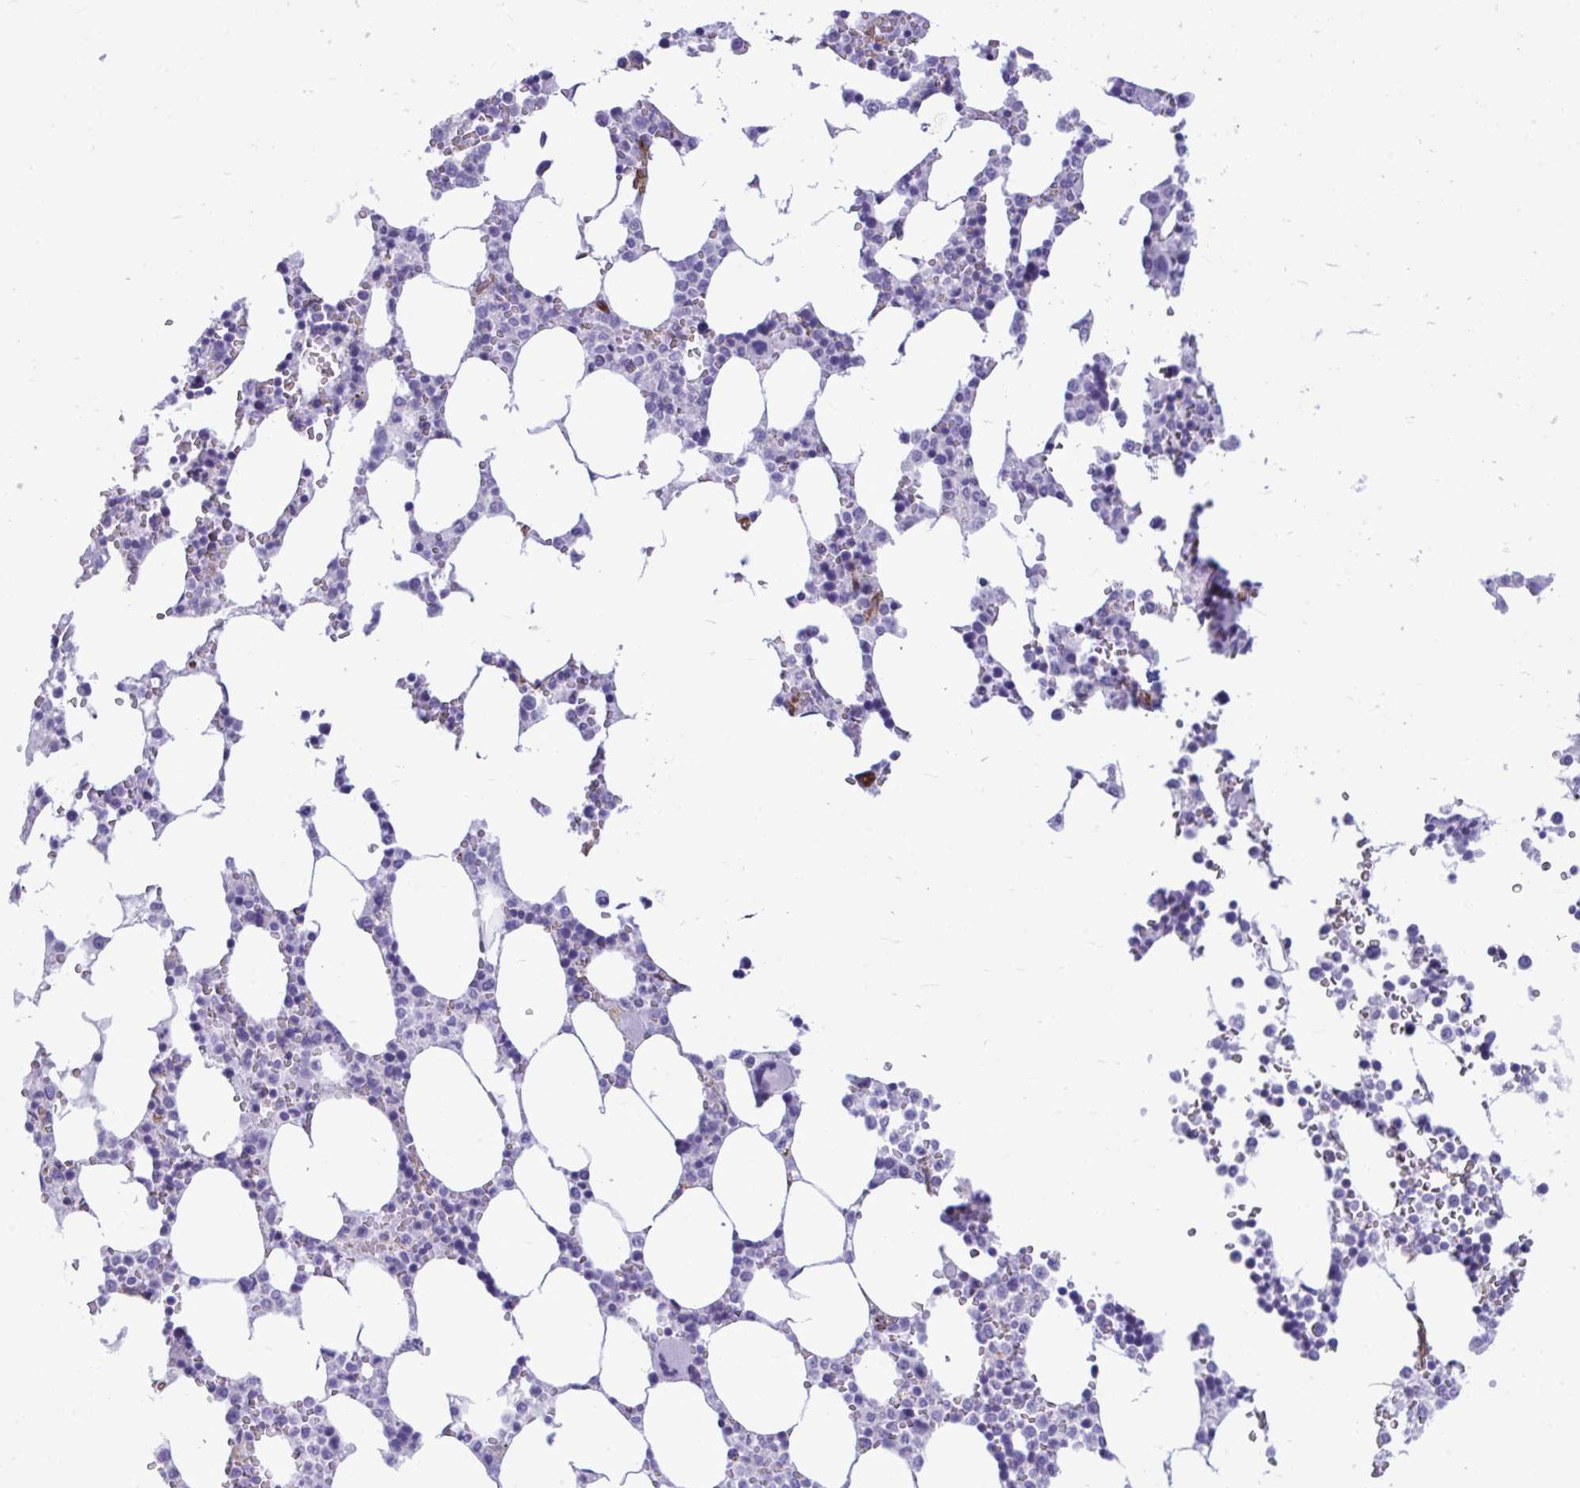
{"staining": {"intensity": "negative", "quantity": "none", "location": "none"}, "tissue": "bone marrow", "cell_type": "Hematopoietic cells", "image_type": "normal", "snomed": [{"axis": "morphology", "description": "Normal tissue, NOS"}, {"axis": "topography", "description": "Bone marrow"}], "caption": "IHC micrograph of normal bone marrow stained for a protein (brown), which shows no staining in hematopoietic cells.", "gene": "LIMS2", "patient": {"sex": "male", "age": 64}}